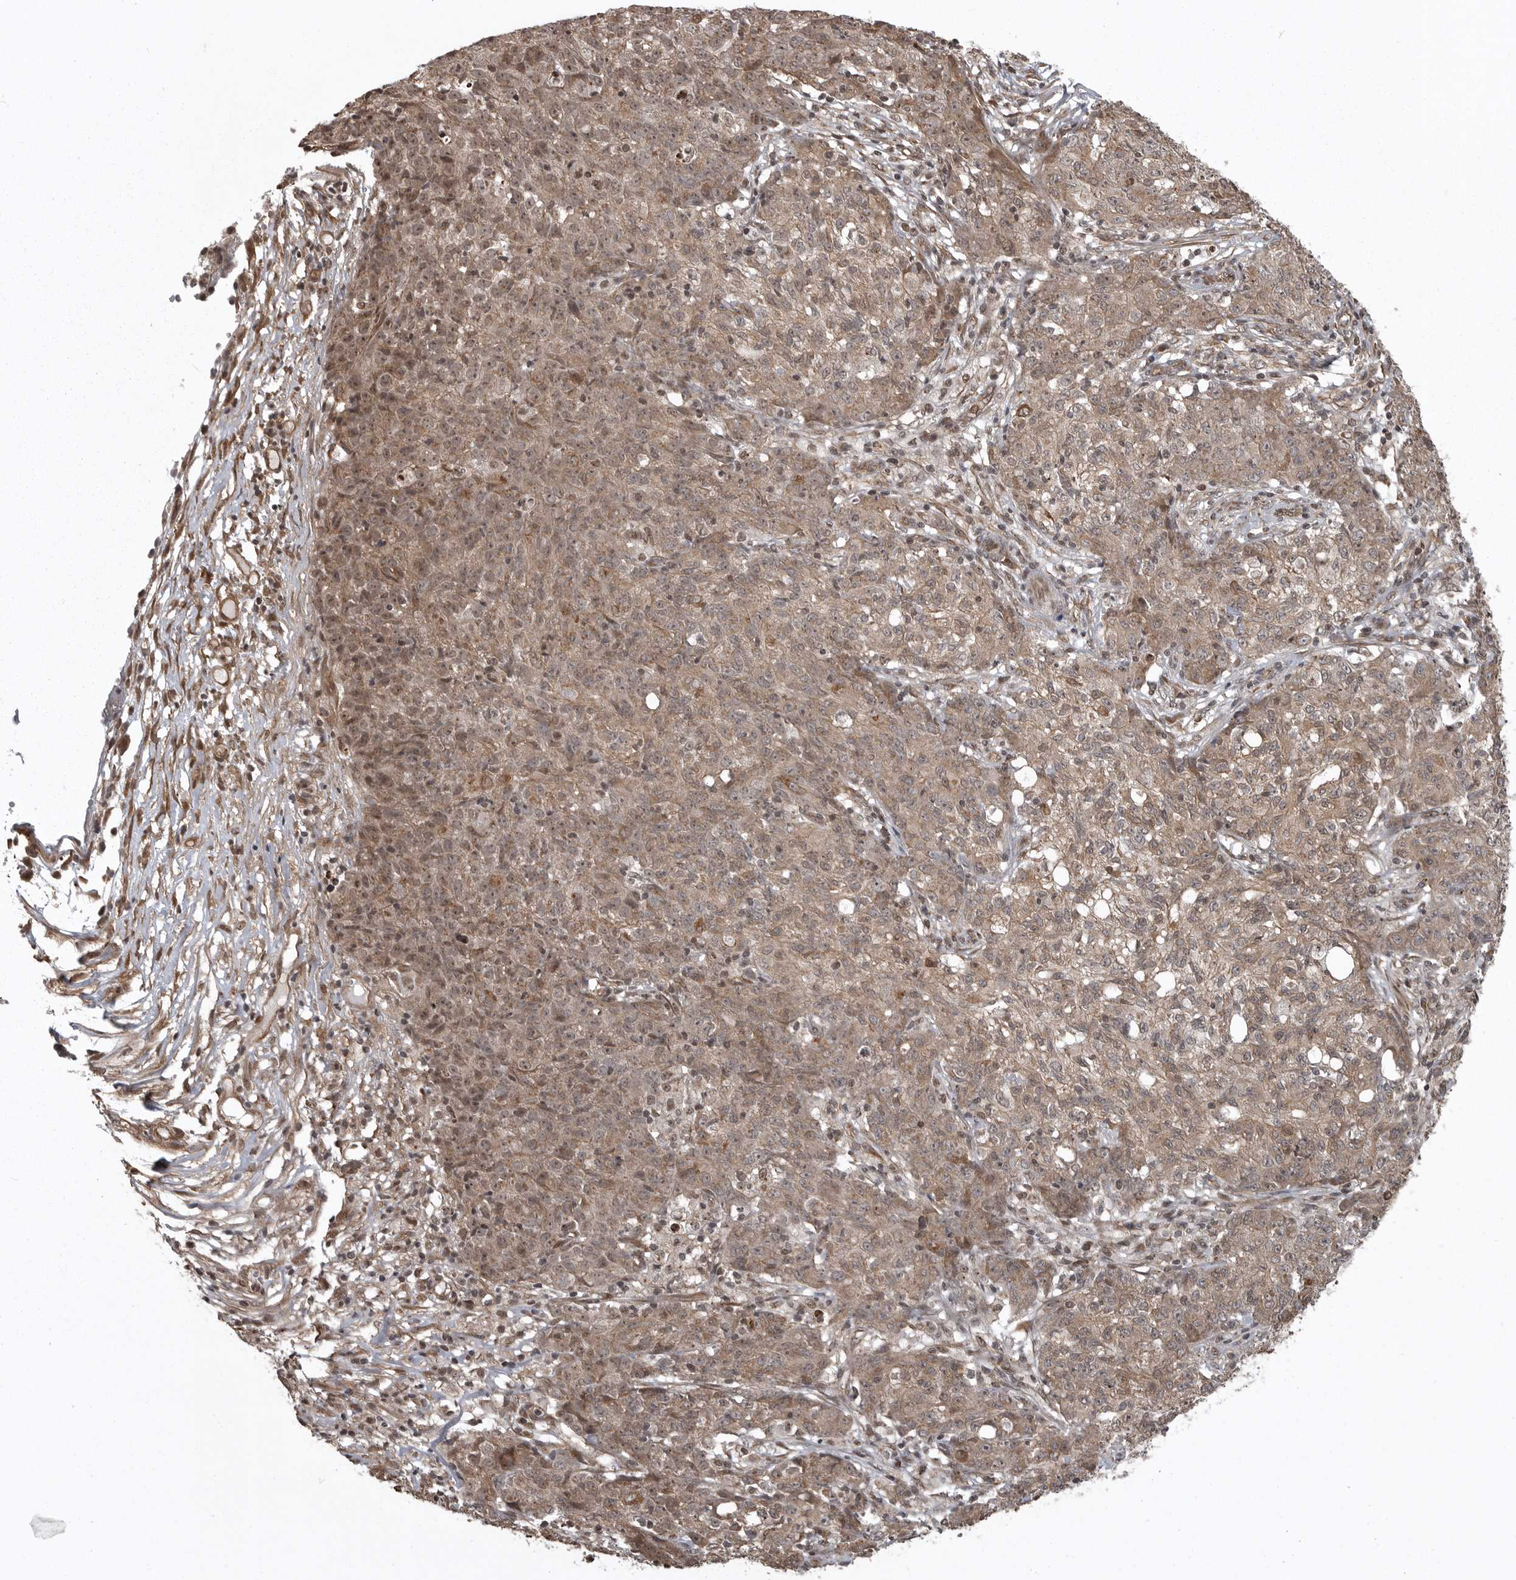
{"staining": {"intensity": "moderate", "quantity": ">75%", "location": "cytoplasmic/membranous"}, "tissue": "ovarian cancer", "cell_type": "Tumor cells", "image_type": "cancer", "snomed": [{"axis": "morphology", "description": "Carcinoma, endometroid"}, {"axis": "topography", "description": "Ovary"}], "caption": "Moderate cytoplasmic/membranous expression is identified in about >75% of tumor cells in ovarian cancer (endometroid carcinoma).", "gene": "DNAJC8", "patient": {"sex": "female", "age": 42}}